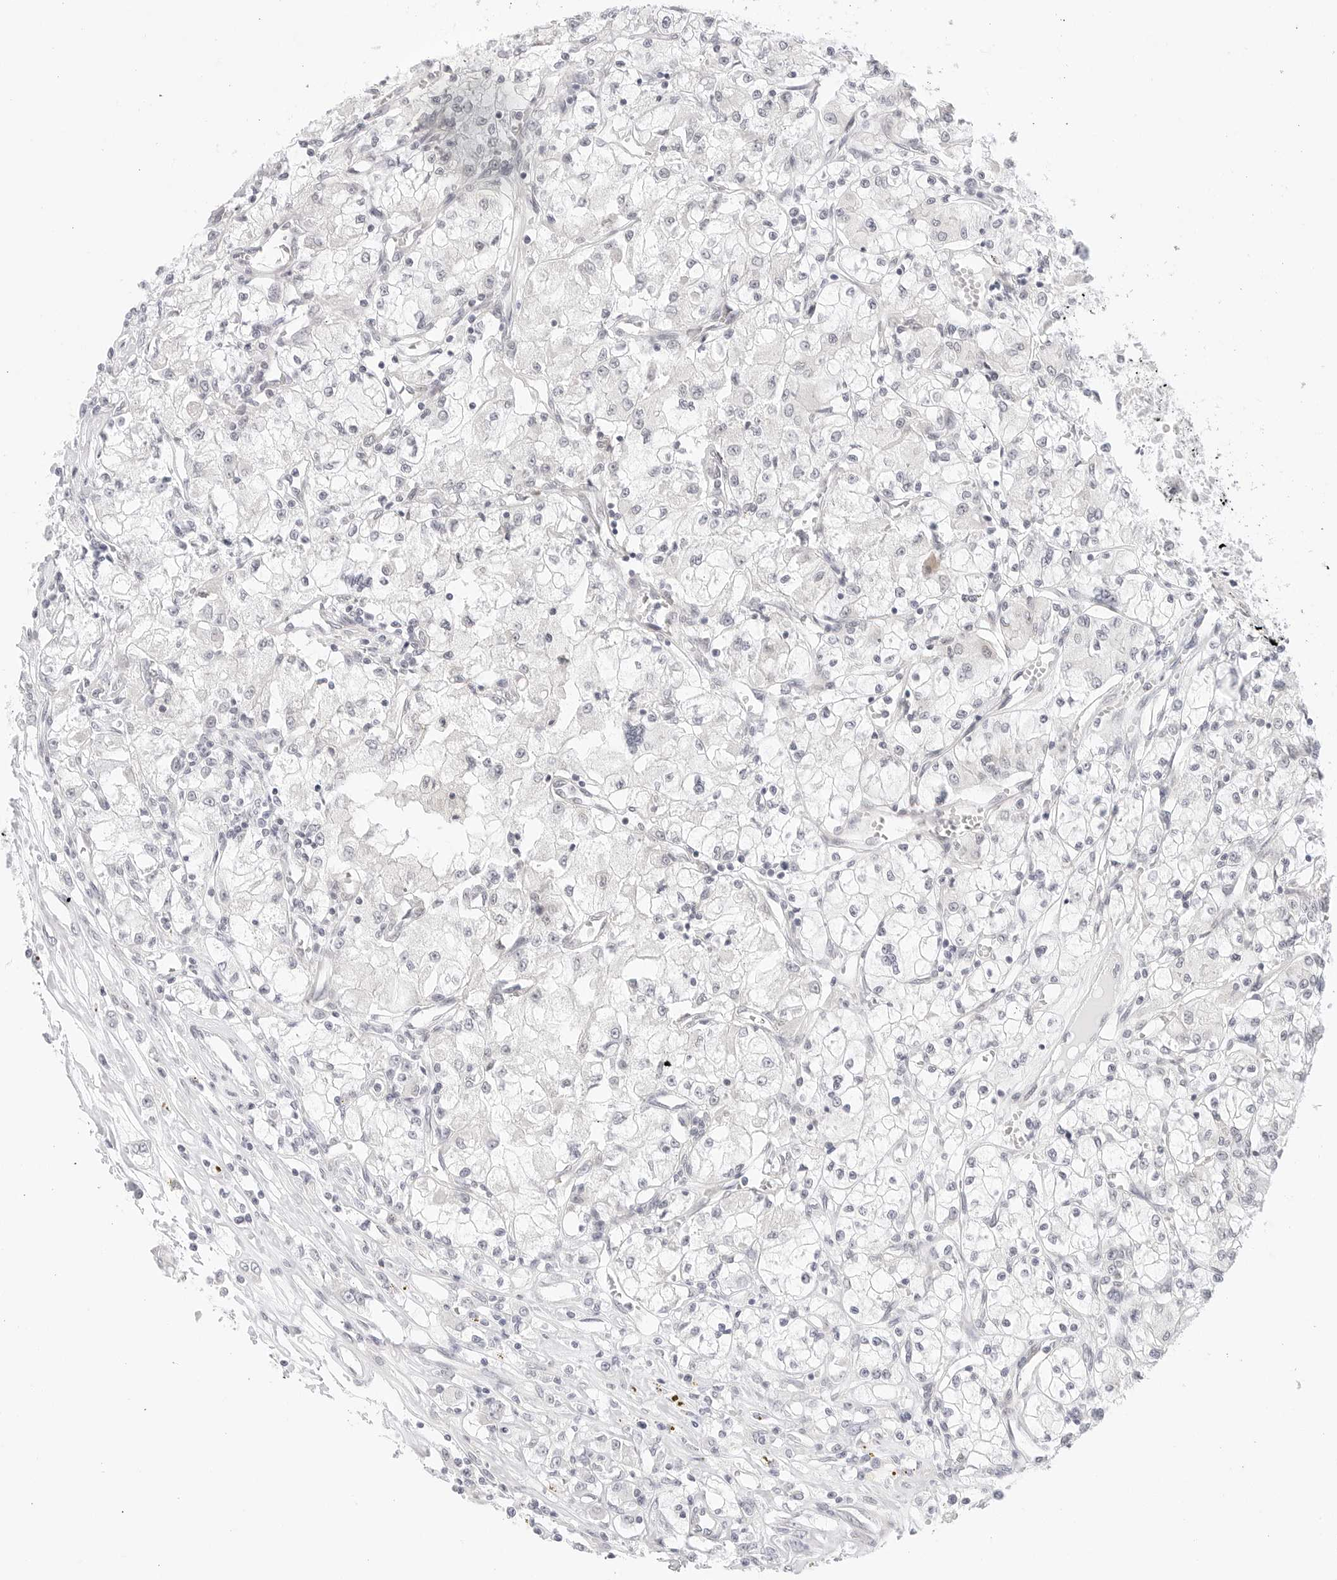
{"staining": {"intensity": "negative", "quantity": "none", "location": "none"}, "tissue": "renal cancer", "cell_type": "Tumor cells", "image_type": "cancer", "snomed": [{"axis": "morphology", "description": "Adenocarcinoma, NOS"}, {"axis": "topography", "description": "Kidney"}], "caption": "IHC micrograph of neoplastic tissue: renal cancer stained with DAB reveals no significant protein positivity in tumor cells.", "gene": "TCP1", "patient": {"sex": "female", "age": 59}}